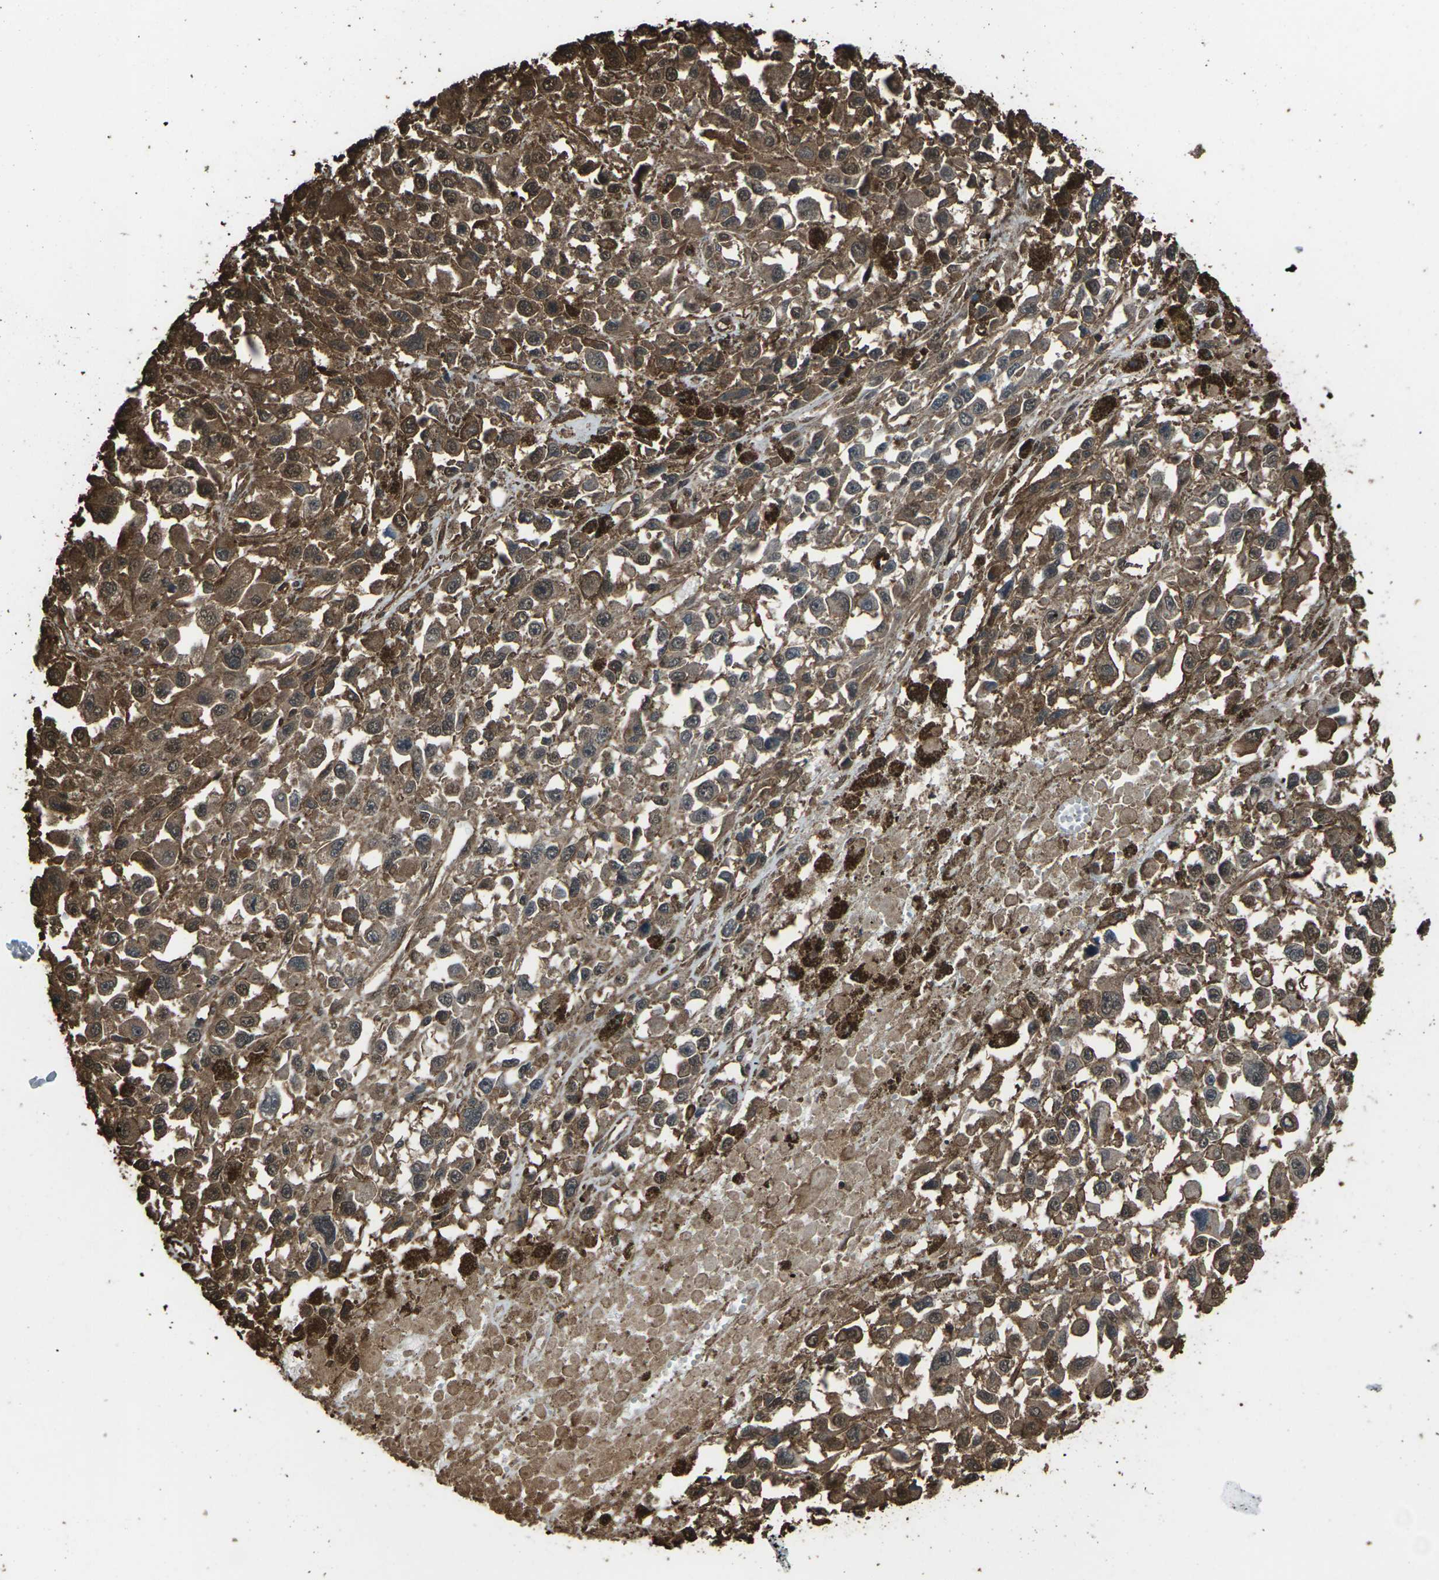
{"staining": {"intensity": "moderate", "quantity": ">75%", "location": "cytoplasmic/membranous"}, "tissue": "melanoma", "cell_type": "Tumor cells", "image_type": "cancer", "snomed": [{"axis": "morphology", "description": "Malignant melanoma, Metastatic site"}, {"axis": "topography", "description": "Lymph node"}], "caption": "Protein expression analysis of malignant melanoma (metastatic site) displays moderate cytoplasmic/membranous positivity in approximately >75% of tumor cells.", "gene": "DHPS", "patient": {"sex": "male", "age": 59}}